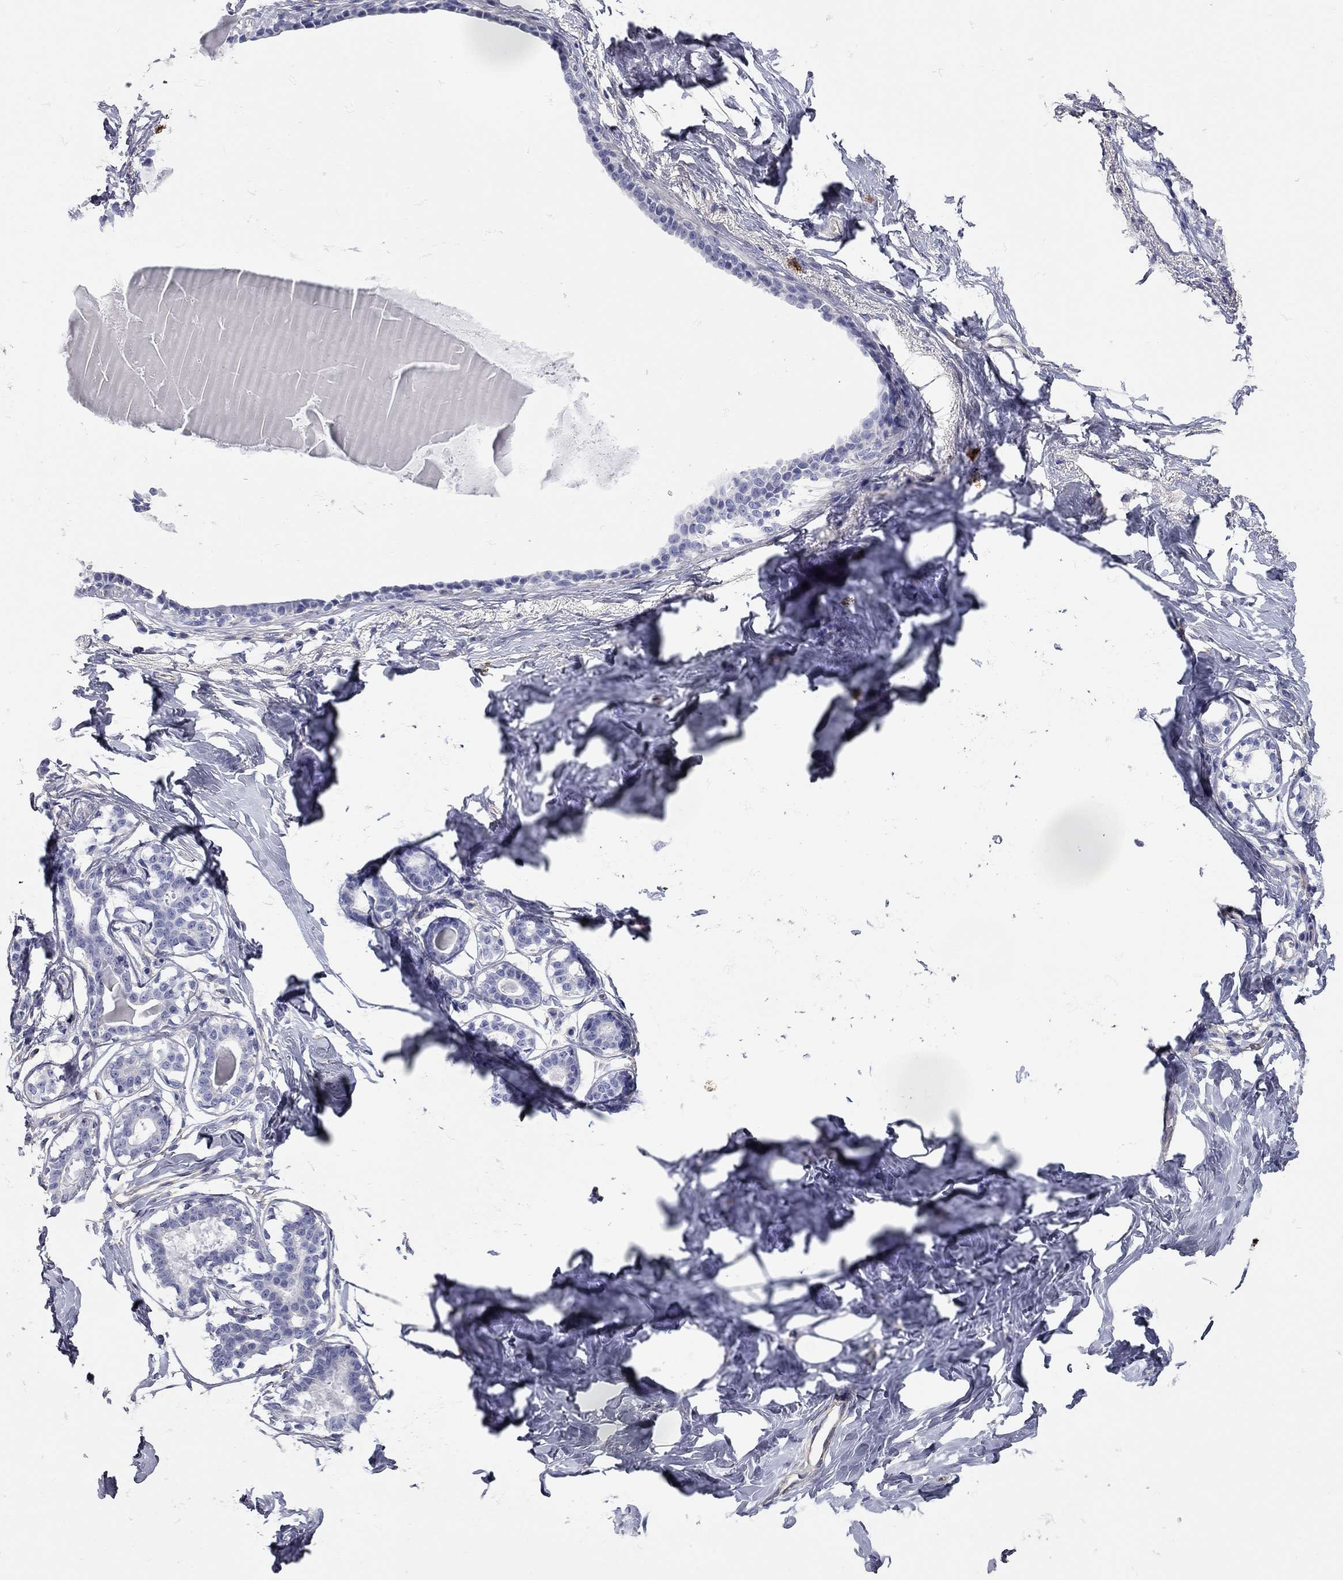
{"staining": {"intensity": "negative", "quantity": "none", "location": "none"}, "tissue": "breast", "cell_type": "Adipocytes", "image_type": "normal", "snomed": [{"axis": "morphology", "description": "Normal tissue, NOS"}, {"axis": "morphology", "description": "Lobular carcinoma, in situ"}, {"axis": "topography", "description": "Breast"}], "caption": "The histopathology image exhibits no staining of adipocytes in benign breast. (Brightfield microscopy of DAB (3,3'-diaminobenzidine) immunohistochemistry at high magnification).", "gene": "C10orf90", "patient": {"sex": "female", "age": 35}}